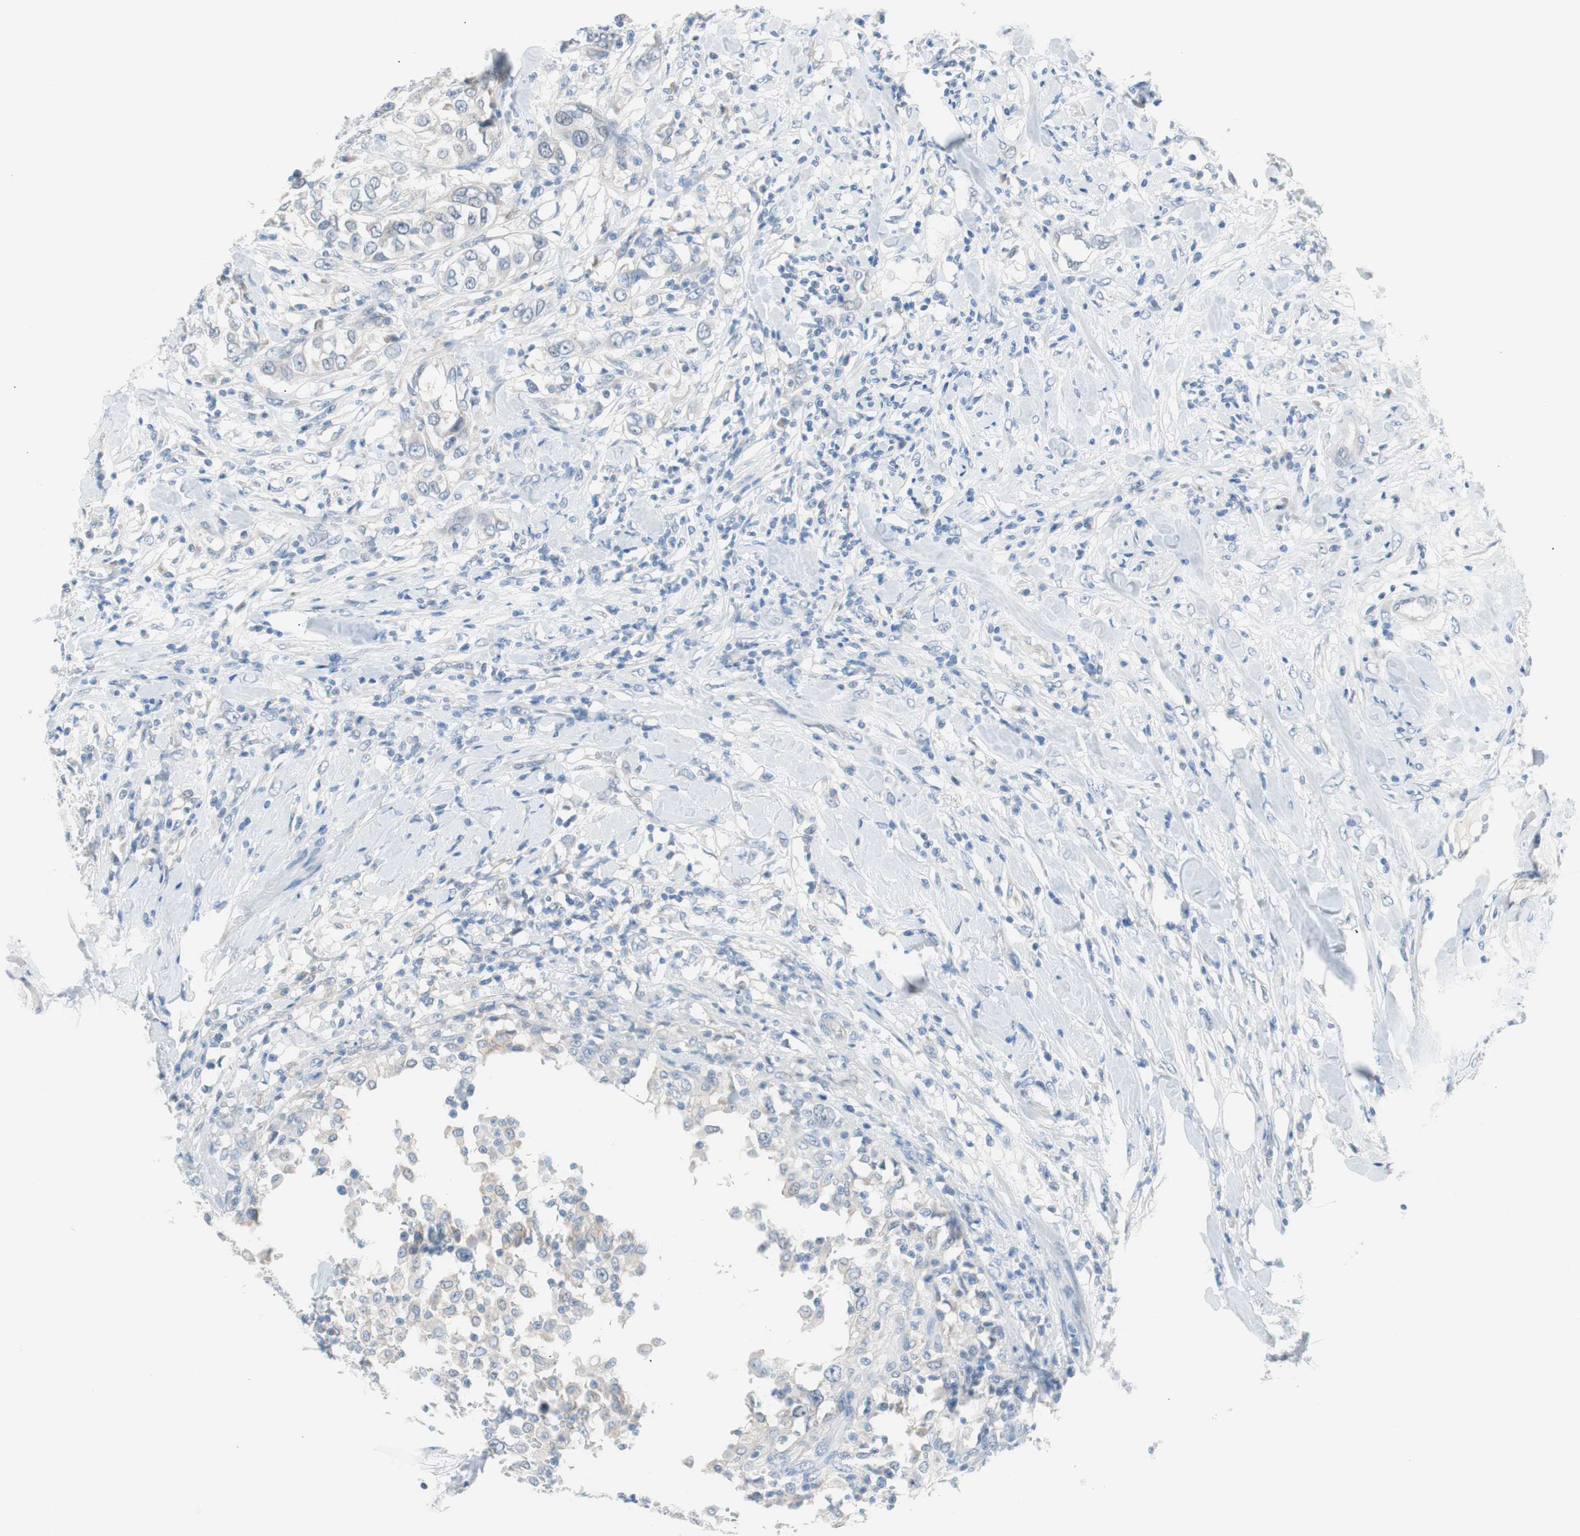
{"staining": {"intensity": "negative", "quantity": "none", "location": "none"}, "tissue": "urothelial cancer", "cell_type": "Tumor cells", "image_type": "cancer", "snomed": [{"axis": "morphology", "description": "Urothelial carcinoma, High grade"}, {"axis": "topography", "description": "Urinary bladder"}], "caption": "A high-resolution image shows IHC staining of urothelial carcinoma (high-grade), which demonstrates no significant expression in tumor cells. (DAB (3,3'-diaminobenzidine) immunohistochemistry (IHC) with hematoxylin counter stain).", "gene": "VIL1", "patient": {"sex": "female", "age": 80}}